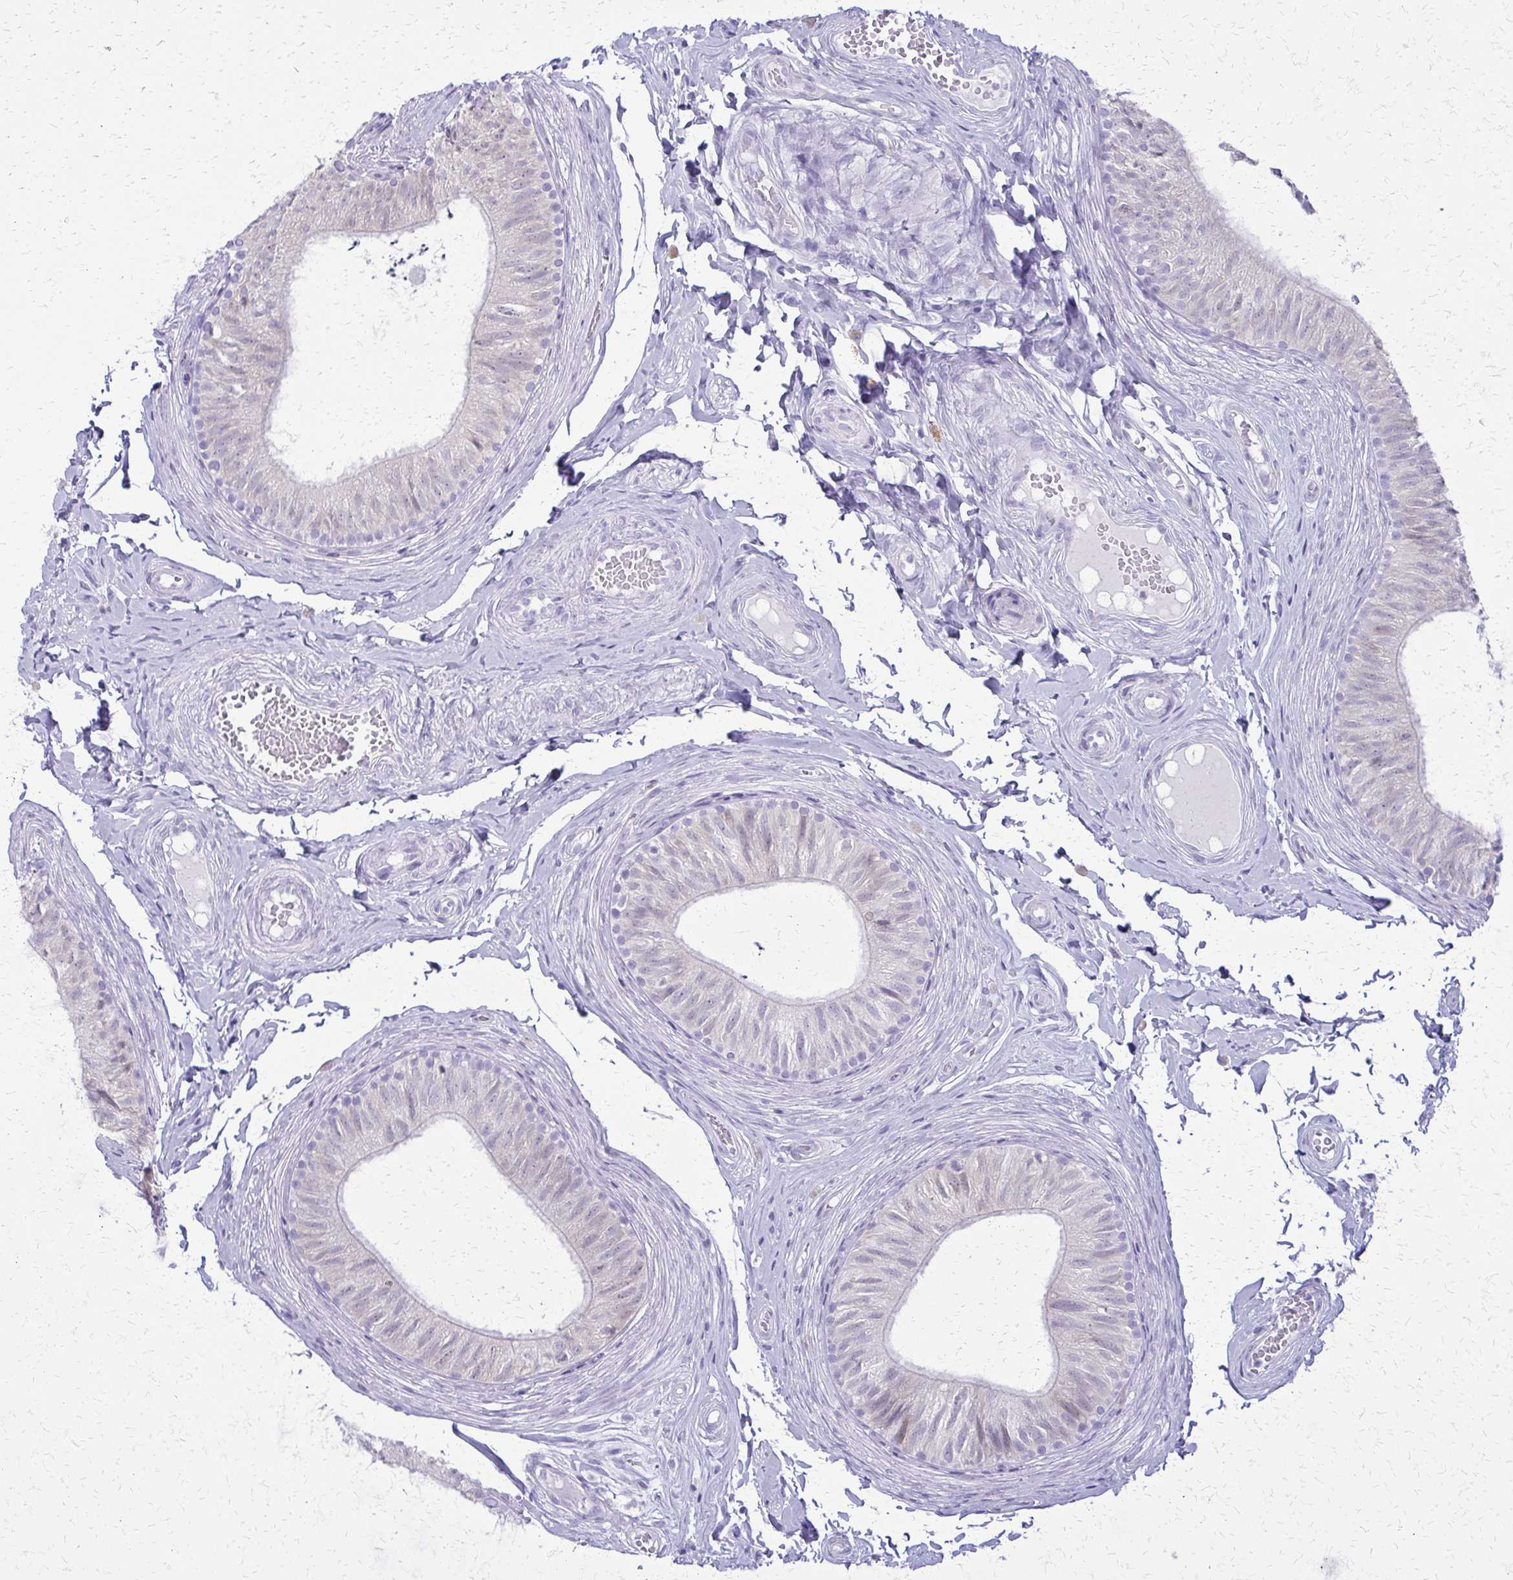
{"staining": {"intensity": "negative", "quantity": "none", "location": "none"}, "tissue": "epididymis", "cell_type": "Glandular cells", "image_type": "normal", "snomed": [{"axis": "morphology", "description": "Normal tissue, NOS"}, {"axis": "topography", "description": "Epididymis, spermatic cord, NOS"}, {"axis": "topography", "description": "Epididymis"}, {"axis": "topography", "description": "Peripheral nerve tissue"}], "caption": "Immunohistochemical staining of normal human epididymis shows no significant staining in glandular cells.", "gene": "FAM162B", "patient": {"sex": "male", "age": 29}}